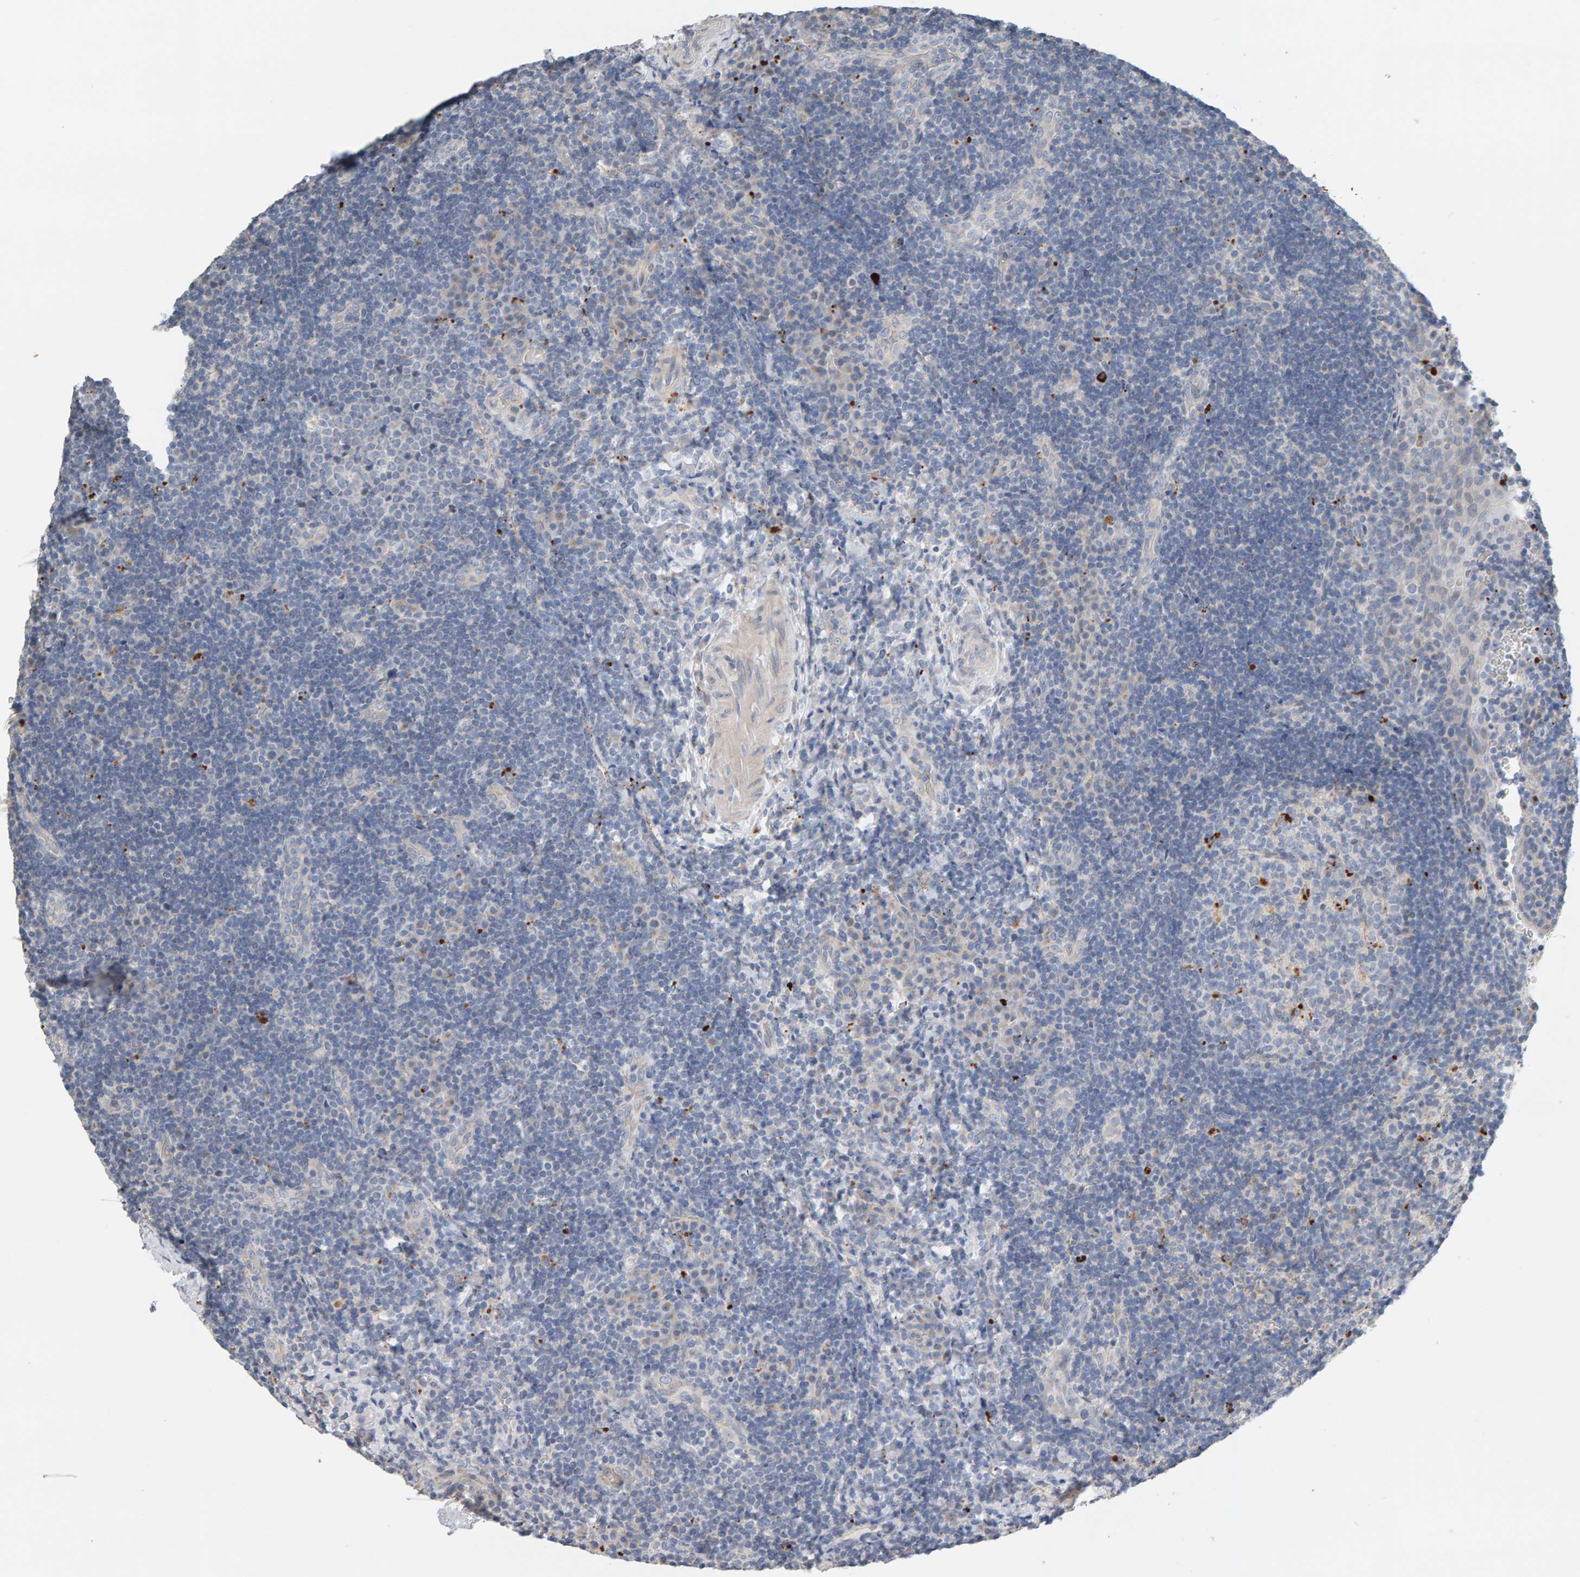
{"staining": {"intensity": "negative", "quantity": "none", "location": "none"}, "tissue": "lymphoma", "cell_type": "Tumor cells", "image_type": "cancer", "snomed": [{"axis": "morphology", "description": "Malignant lymphoma, non-Hodgkin's type, High grade"}, {"axis": "topography", "description": "Tonsil"}], "caption": "This is a histopathology image of immunohistochemistry staining of high-grade malignant lymphoma, non-Hodgkin's type, which shows no positivity in tumor cells.", "gene": "IPPK", "patient": {"sex": "female", "age": 36}}